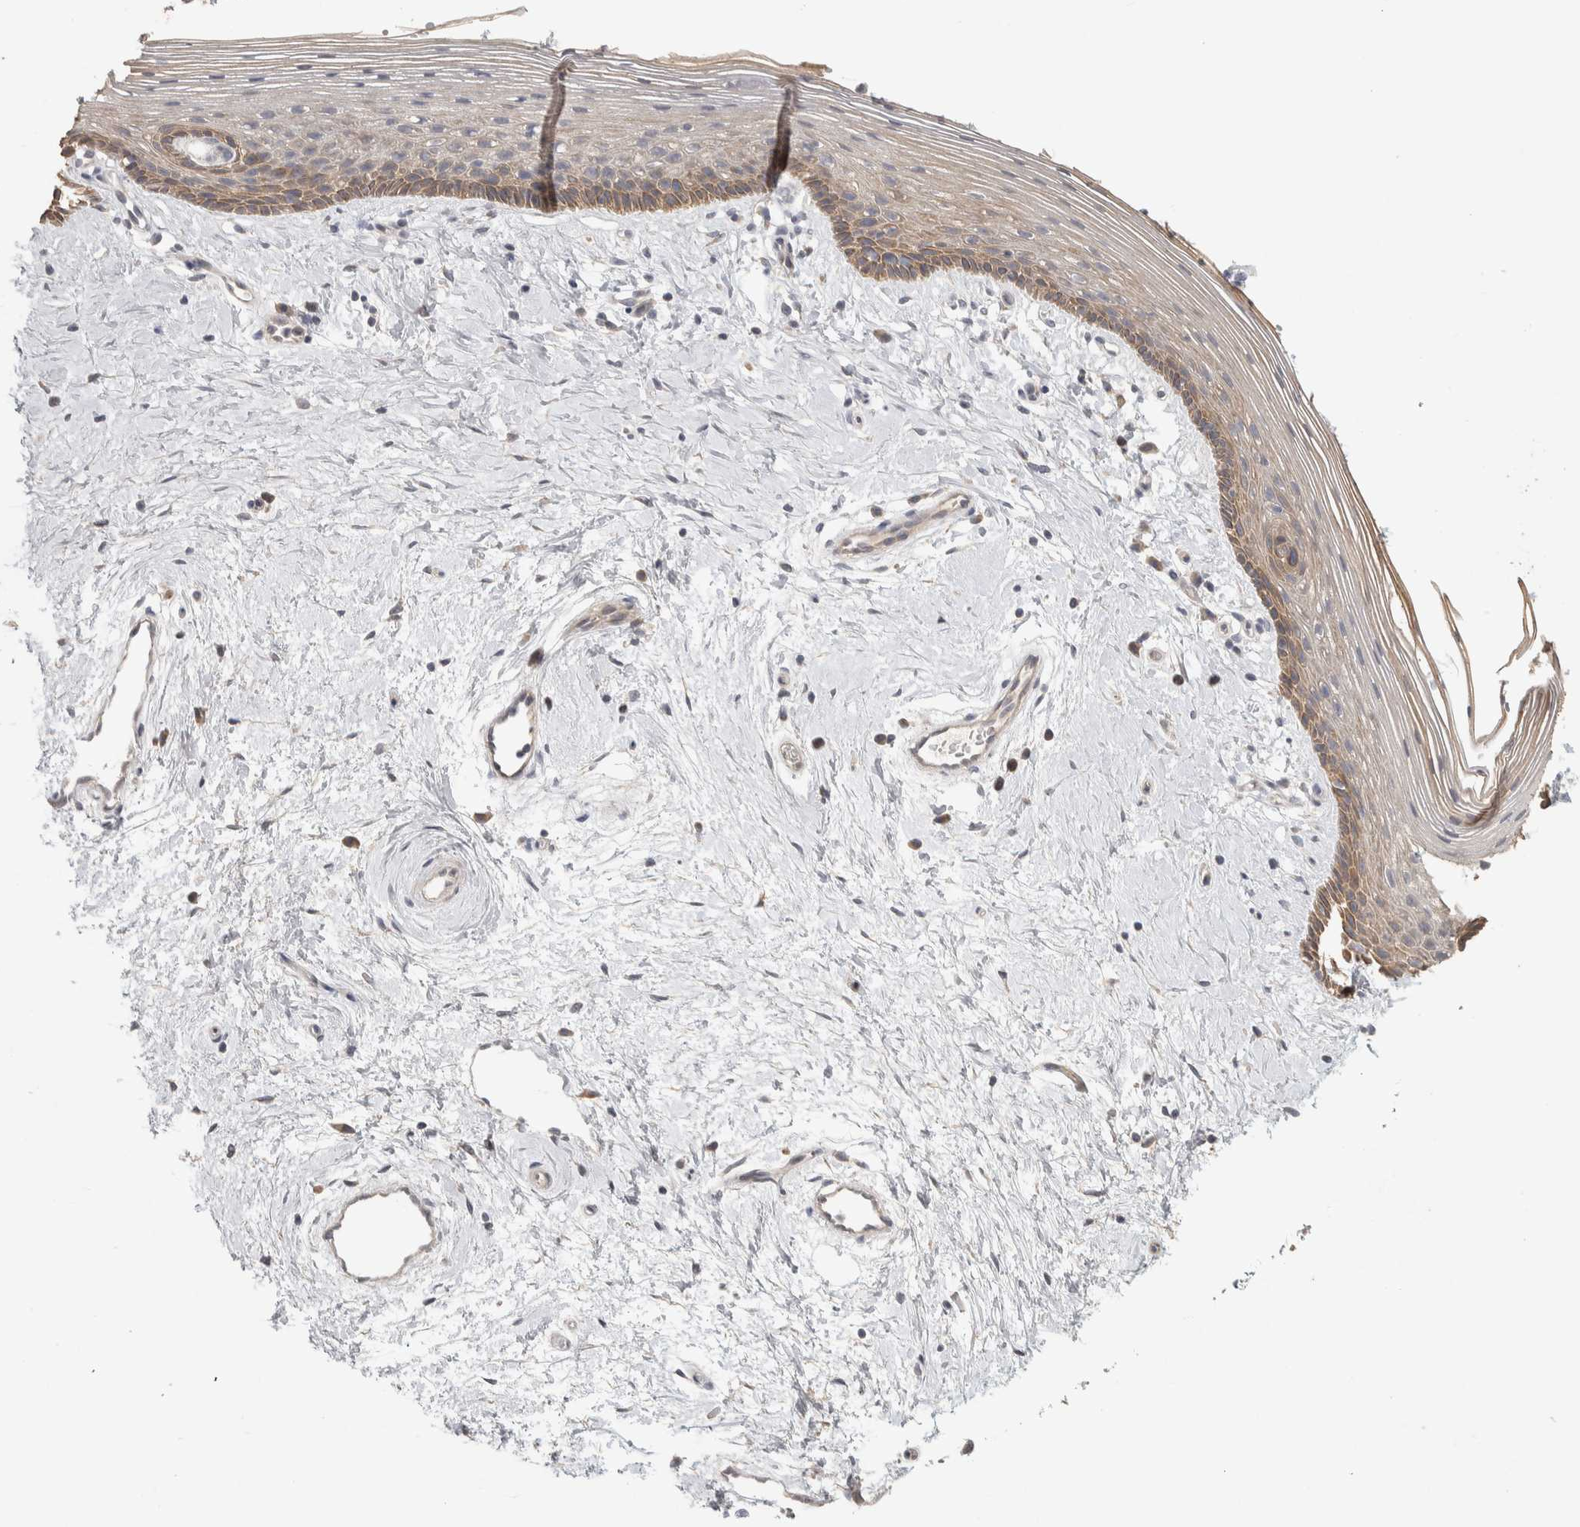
{"staining": {"intensity": "moderate", "quantity": ">75%", "location": "cytoplasmic/membranous"}, "tissue": "vagina", "cell_type": "Squamous epithelial cells", "image_type": "normal", "snomed": [{"axis": "morphology", "description": "Normal tissue, NOS"}, {"axis": "topography", "description": "Vagina"}], "caption": "IHC (DAB (3,3'-diaminobenzidine)) staining of unremarkable human vagina reveals moderate cytoplasmic/membranous protein expression in about >75% of squamous epithelial cells. (IHC, brightfield microscopy, high magnification).", "gene": "DCXR", "patient": {"sex": "female", "age": 46}}